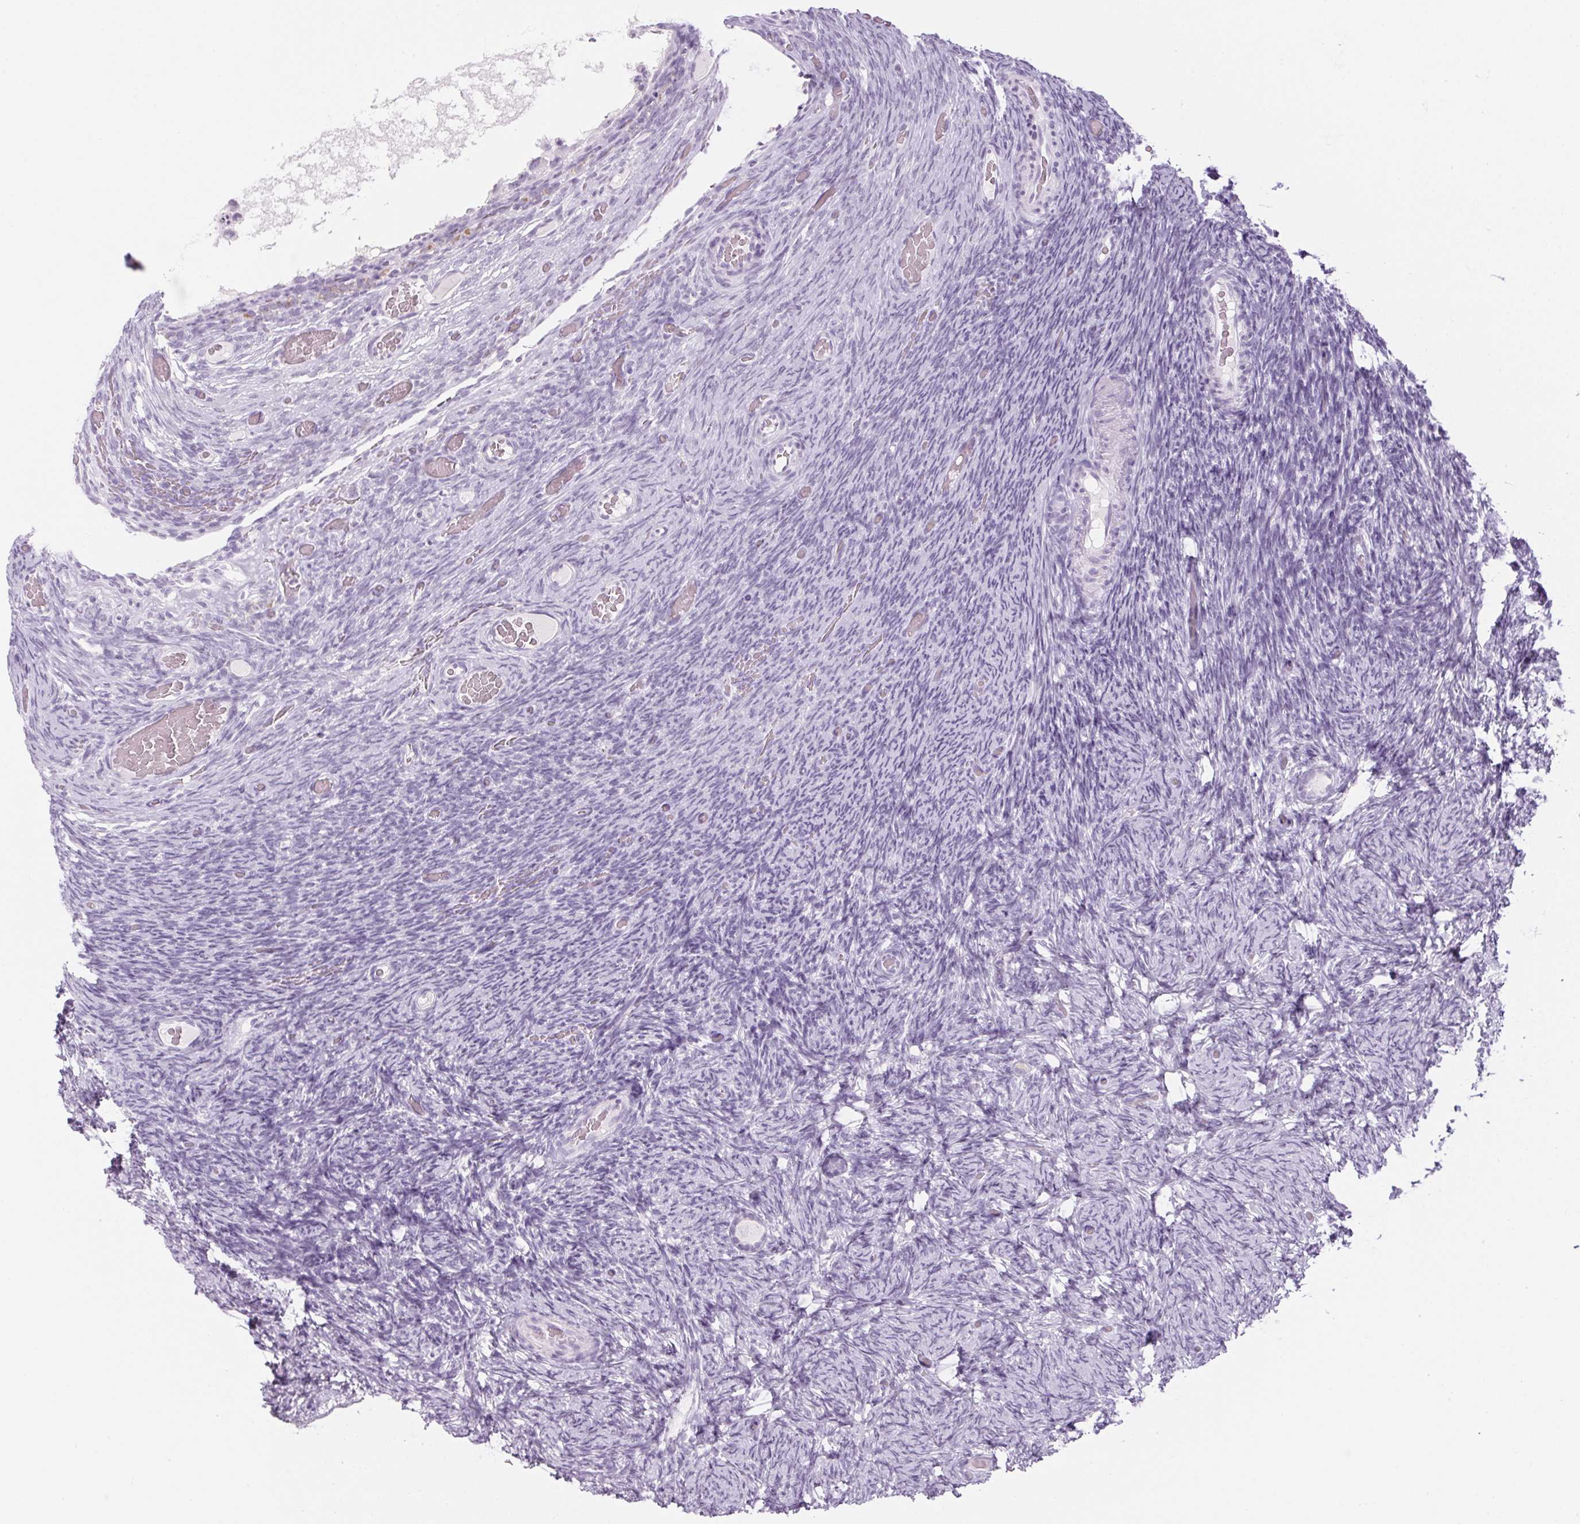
{"staining": {"intensity": "negative", "quantity": "none", "location": "none"}, "tissue": "ovary", "cell_type": "Follicle cells", "image_type": "normal", "snomed": [{"axis": "morphology", "description": "Normal tissue, NOS"}, {"axis": "topography", "description": "Ovary"}], "caption": "An image of human ovary is negative for staining in follicle cells. Nuclei are stained in blue.", "gene": "RPTN", "patient": {"sex": "female", "age": 34}}